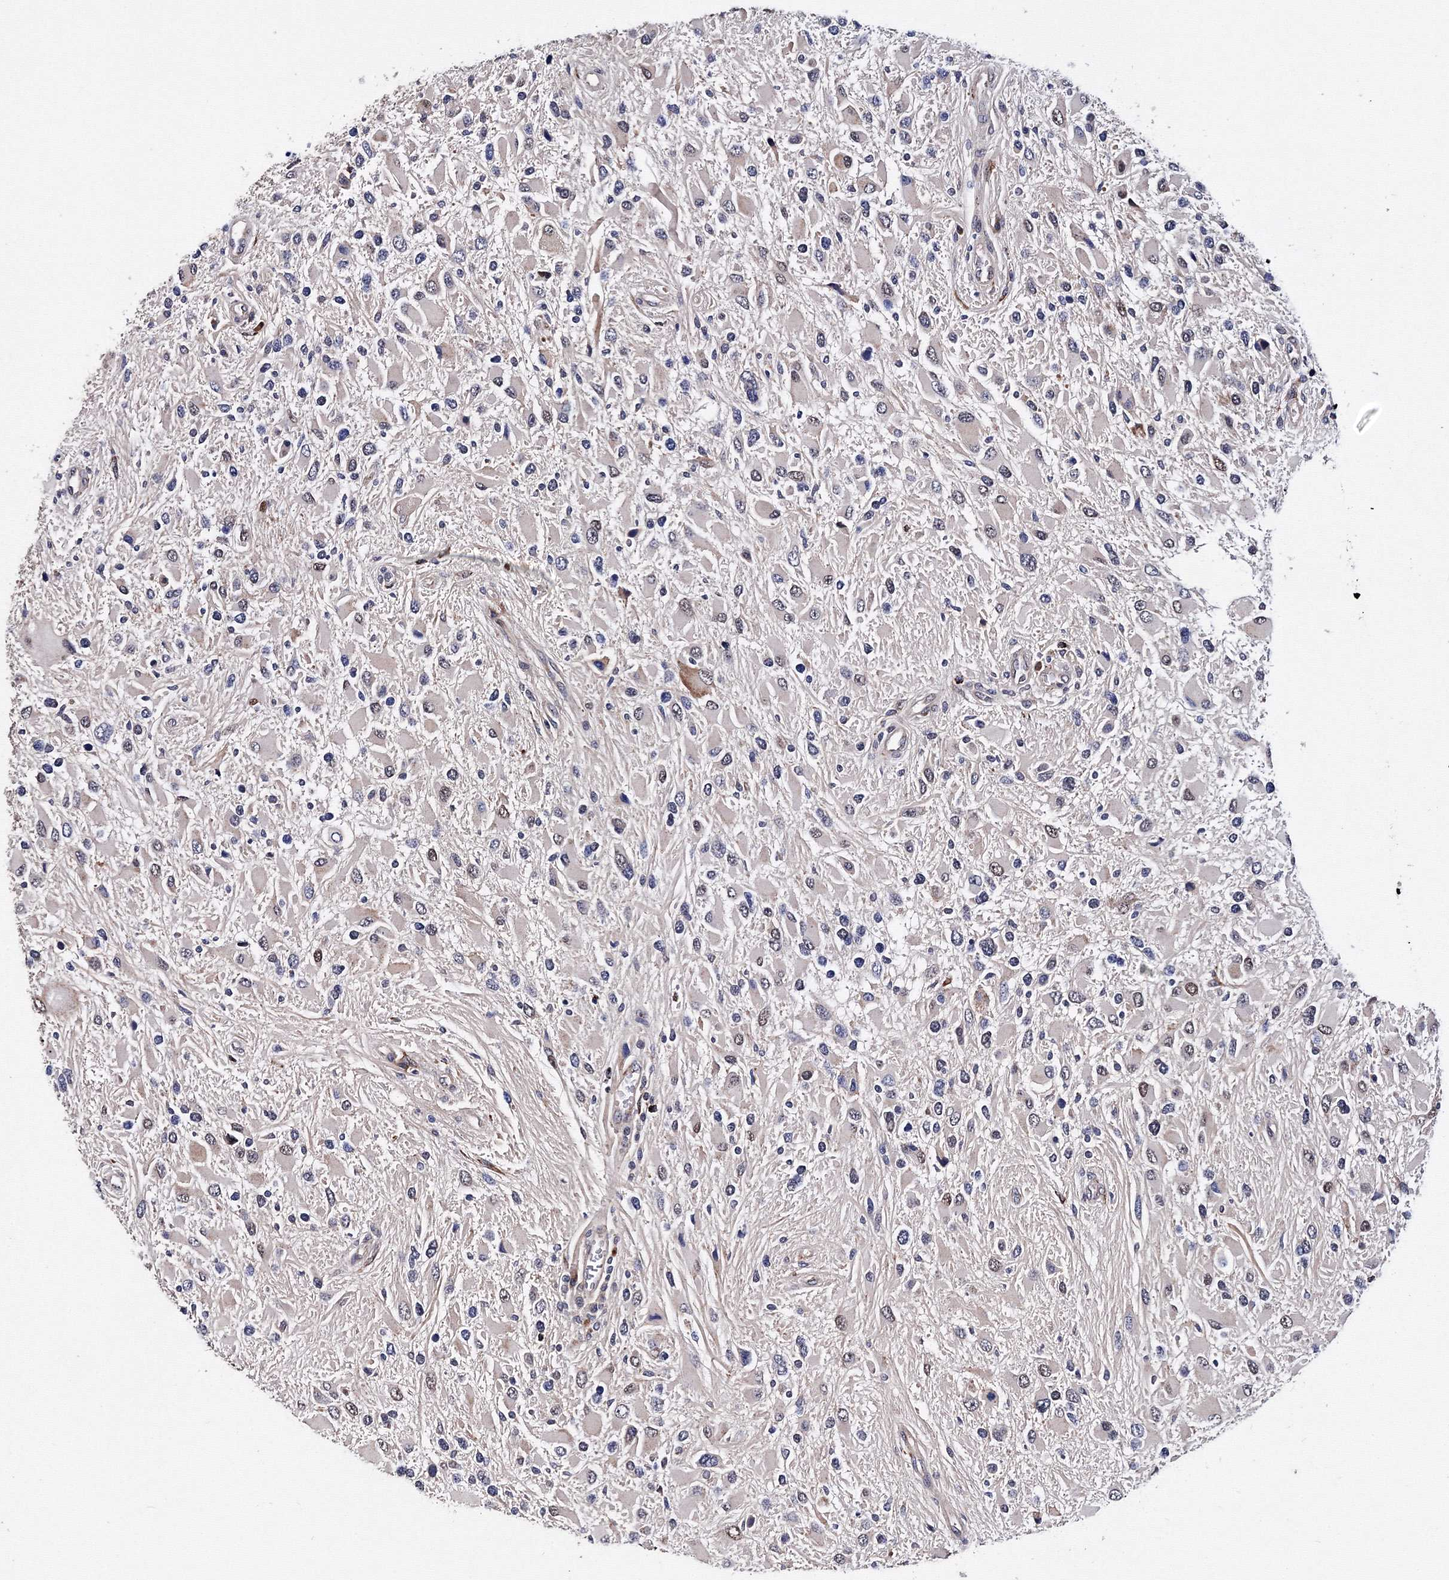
{"staining": {"intensity": "negative", "quantity": "none", "location": "none"}, "tissue": "glioma", "cell_type": "Tumor cells", "image_type": "cancer", "snomed": [{"axis": "morphology", "description": "Glioma, malignant, High grade"}, {"axis": "topography", "description": "Brain"}], "caption": "The immunohistochemistry micrograph has no significant positivity in tumor cells of glioma tissue. Nuclei are stained in blue.", "gene": "PHYKPL", "patient": {"sex": "male", "age": 53}}